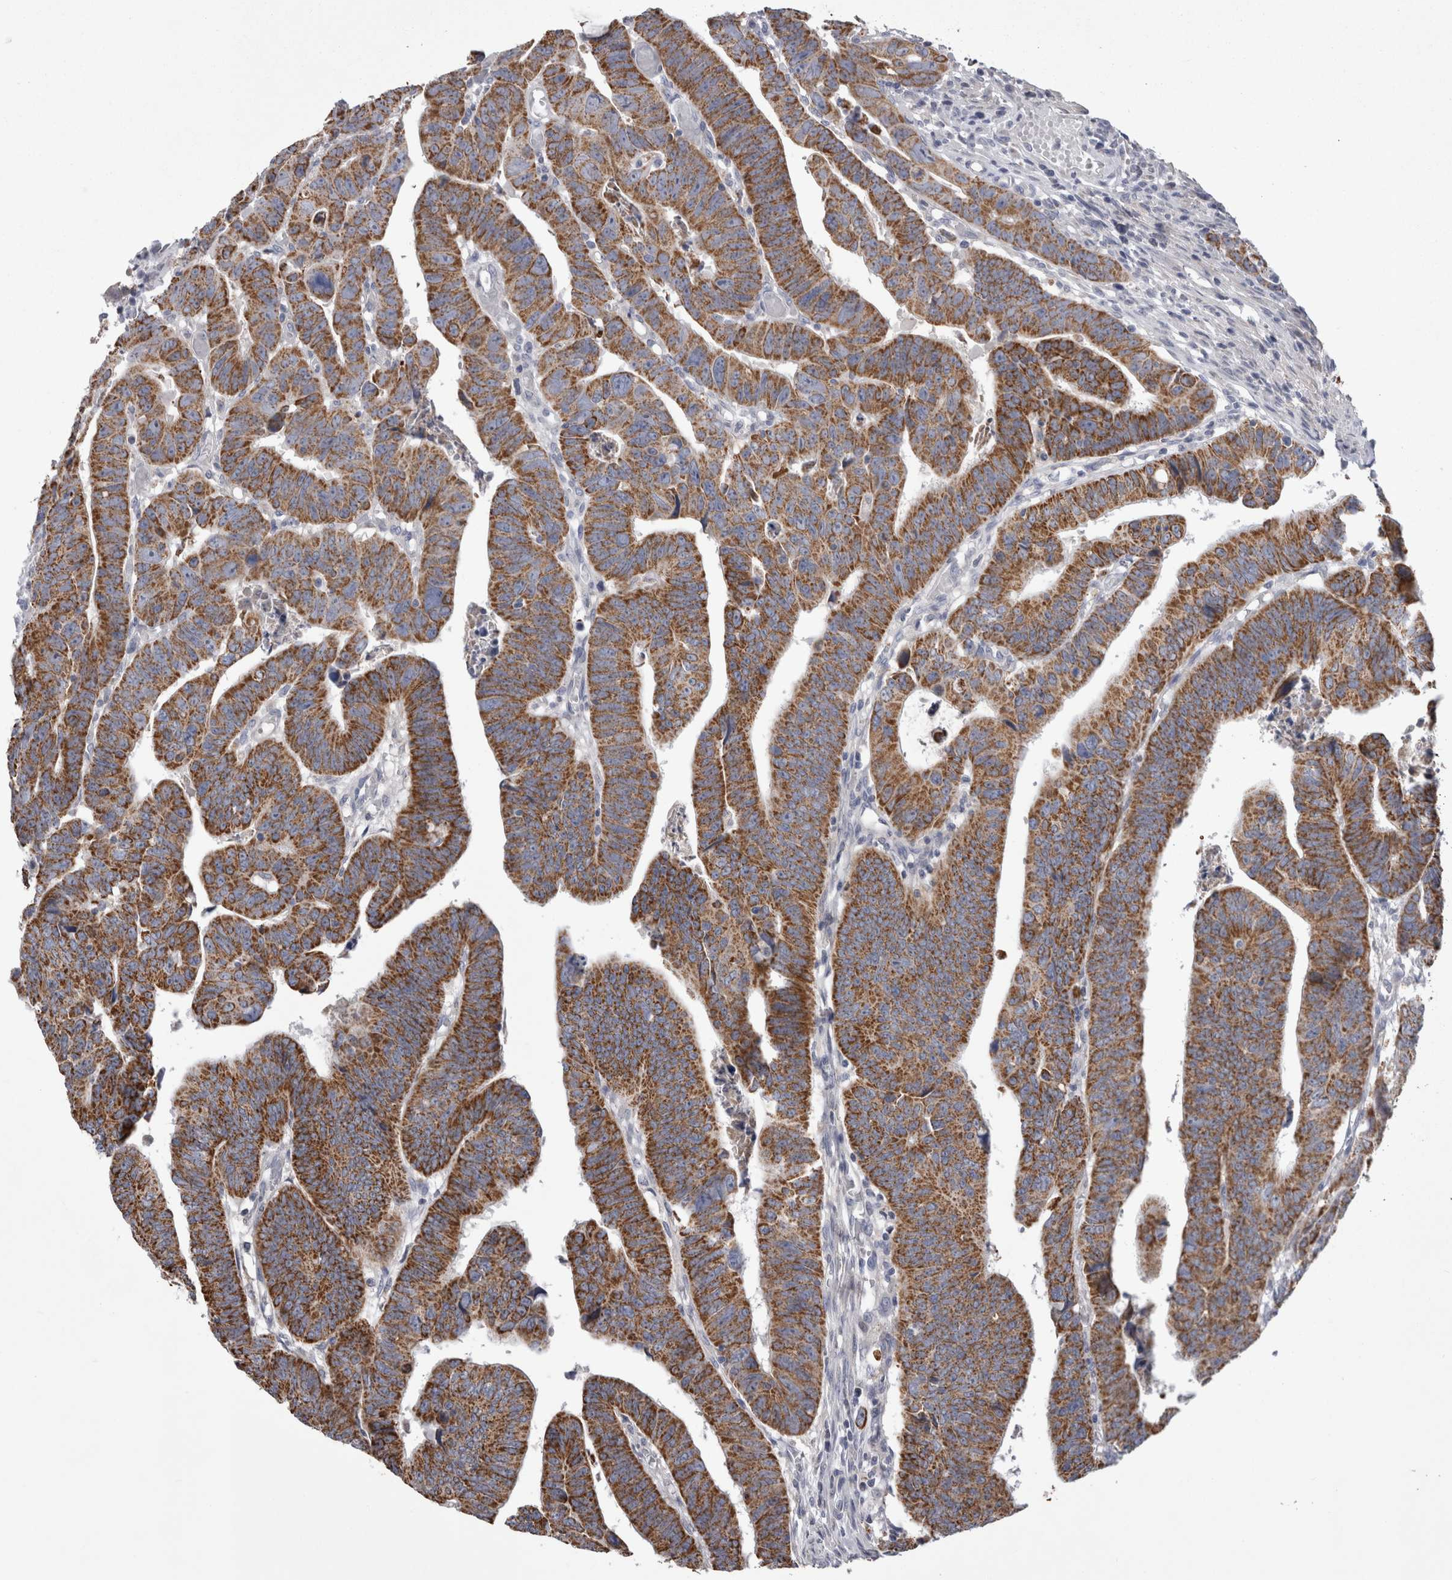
{"staining": {"intensity": "strong", "quantity": ">75%", "location": "cytoplasmic/membranous"}, "tissue": "colorectal cancer", "cell_type": "Tumor cells", "image_type": "cancer", "snomed": [{"axis": "morphology", "description": "Adenocarcinoma, NOS"}, {"axis": "topography", "description": "Rectum"}], "caption": "Human colorectal adenocarcinoma stained for a protein (brown) demonstrates strong cytoplasmic/membranous positive positivity in approximately >75% of tumor cells.", "gene": "HDHD3", "patient": {"sex": "female", "age": 65}}